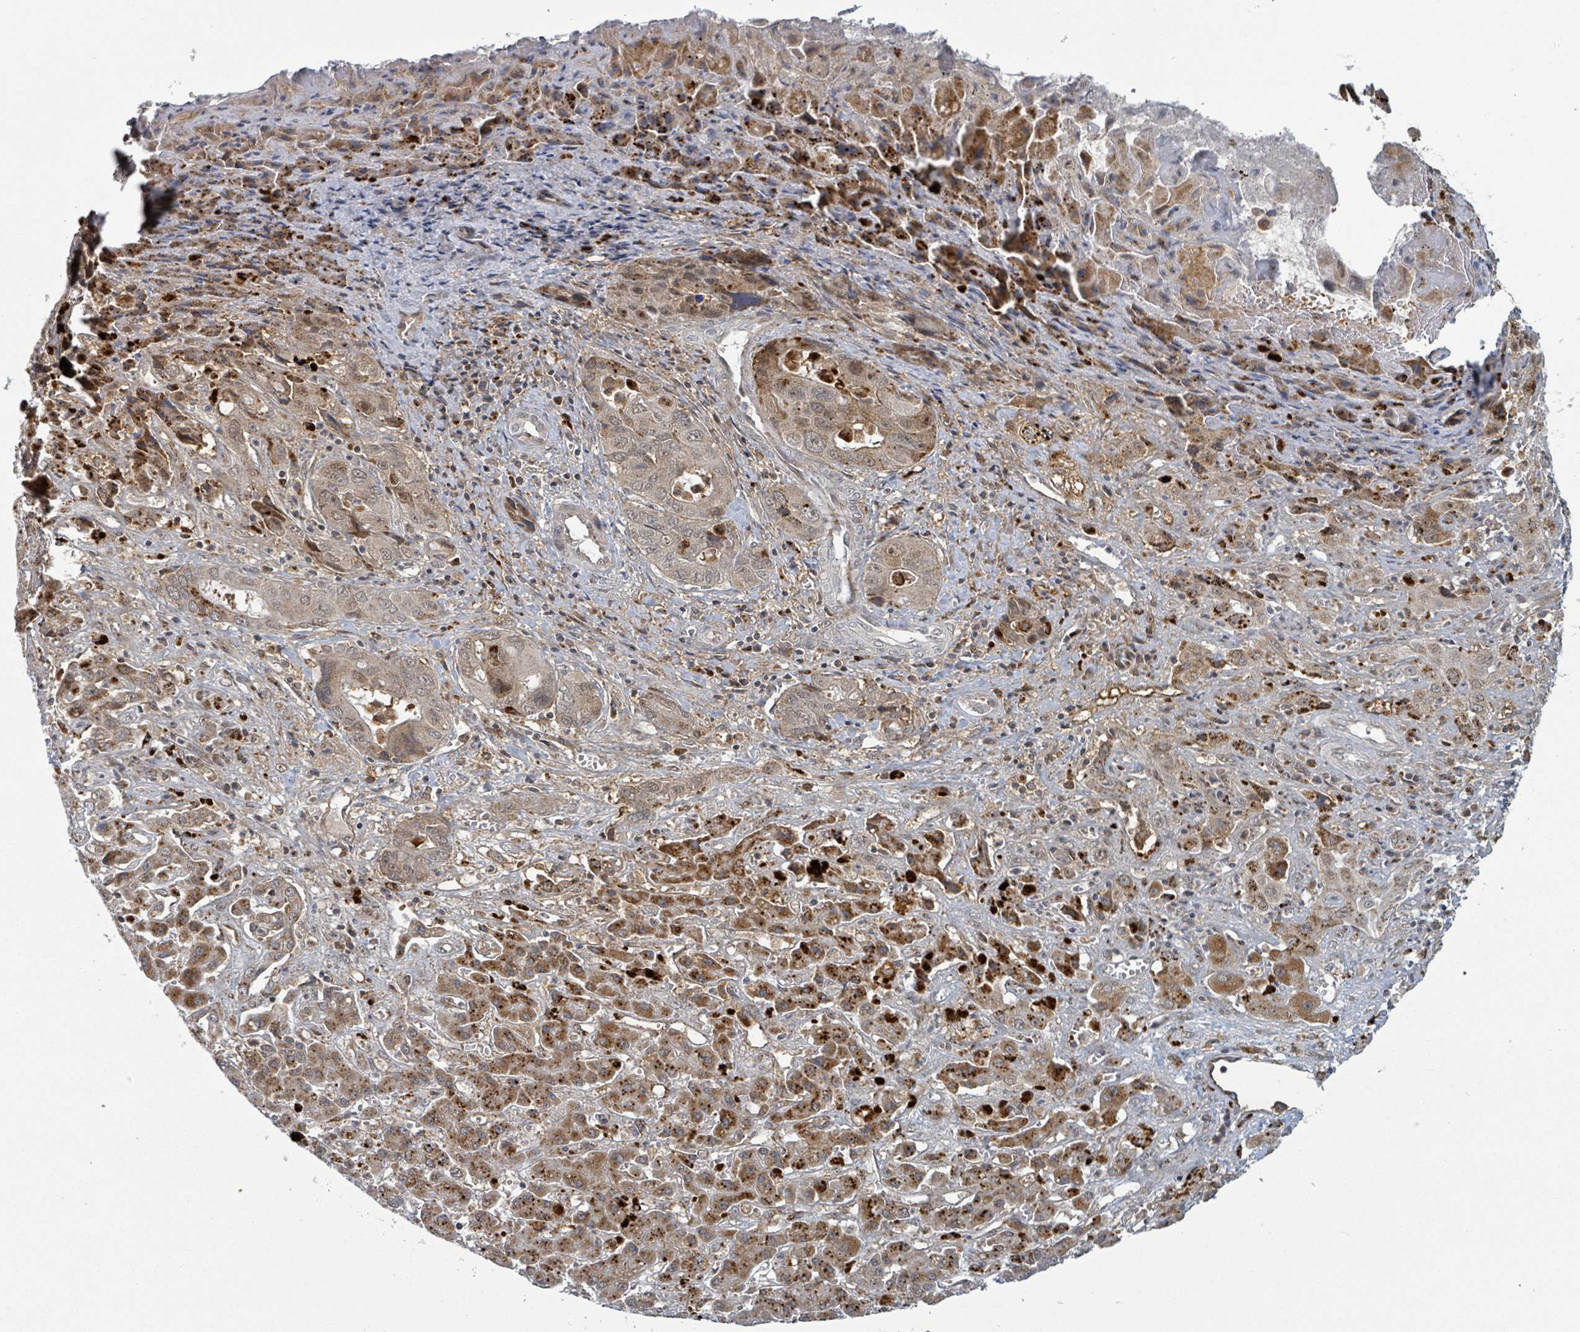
{"staining": {"intensity": "weak", "quantity": ">75%", "location": "cytoplasmic/membranous,nuclear"}, "tissue": "liver cancer", "cell_type": "Tumor cells", "image_type": "cancer", "snomed": [{"axis": "morphology", "description": "Cholangiocarcinoma"}, {"axis": "topography", "description": "Liver"}], "caption": "Human liver cancer (cholangiocarcinoma) stained with a brown dye displays weak cytoplasmic/membranous and nuclear positive positivity in about >75% of tumor cells.", "gene": "GTF3C1", "patient": {"sex": "male", "age": 67}}